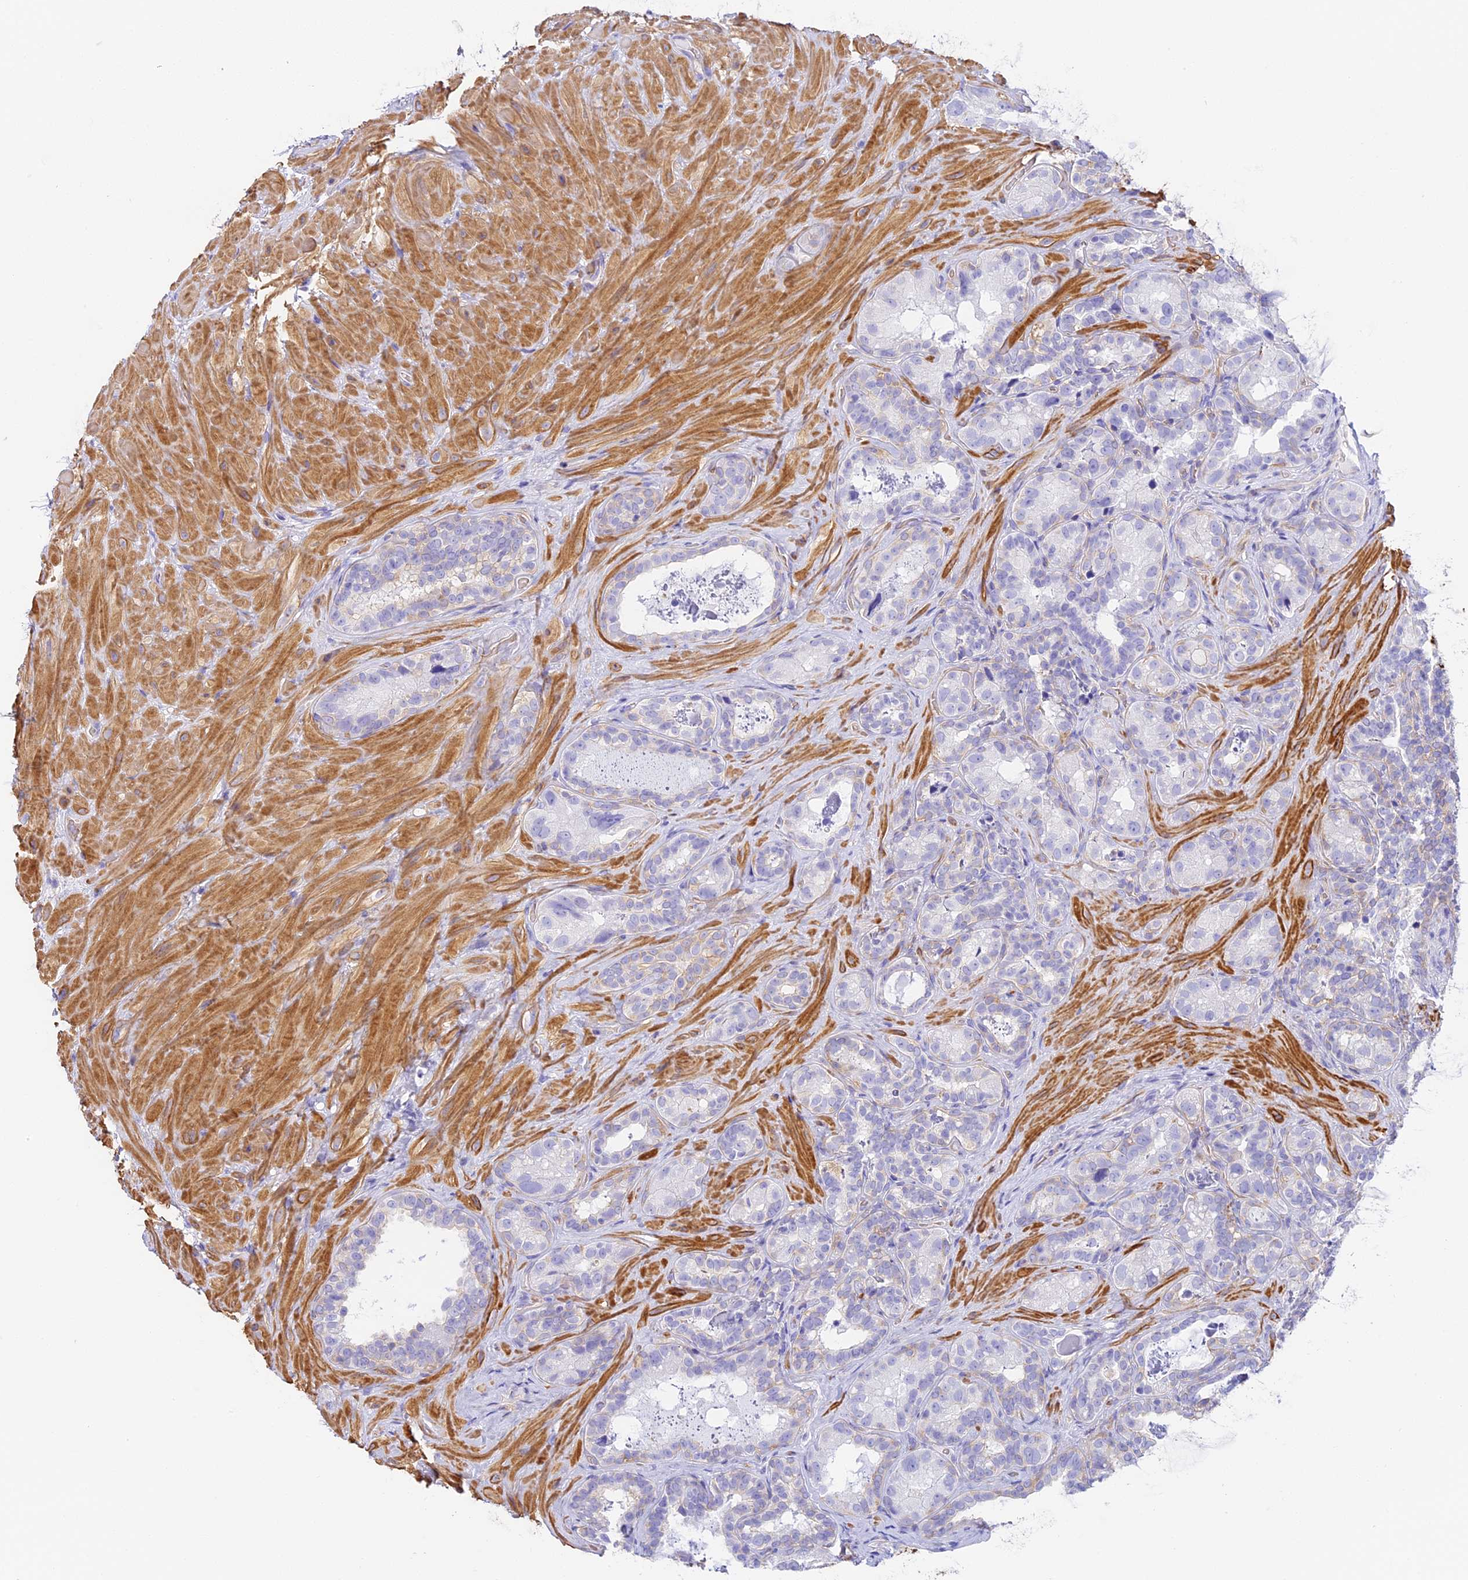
{"staining": {"intensity": "negative", "quantity": "none", "location": "none"}, "tissue": "seminal vesicle", "cell_type": "Glandular cells", "image_type": "normal", "snomed": [{"axis": "morphology", "description": "Normal tissue, NOS"}, {"axis": "topography", "description": "Seminal veicle"}, {"axis": "topography", "description": "Peripheral nerve tissue"}], "caption": "Immunohistochemistry (IHC) photomicrograph of normal seminal vesicle: human seminal vesicle stained with DAB (3,3'-diaminobenzidine) demonstrates no significant protein staining in glandular cells.", "gene": "HOMER3", "patient": {"sex": "male", "age": 67}}